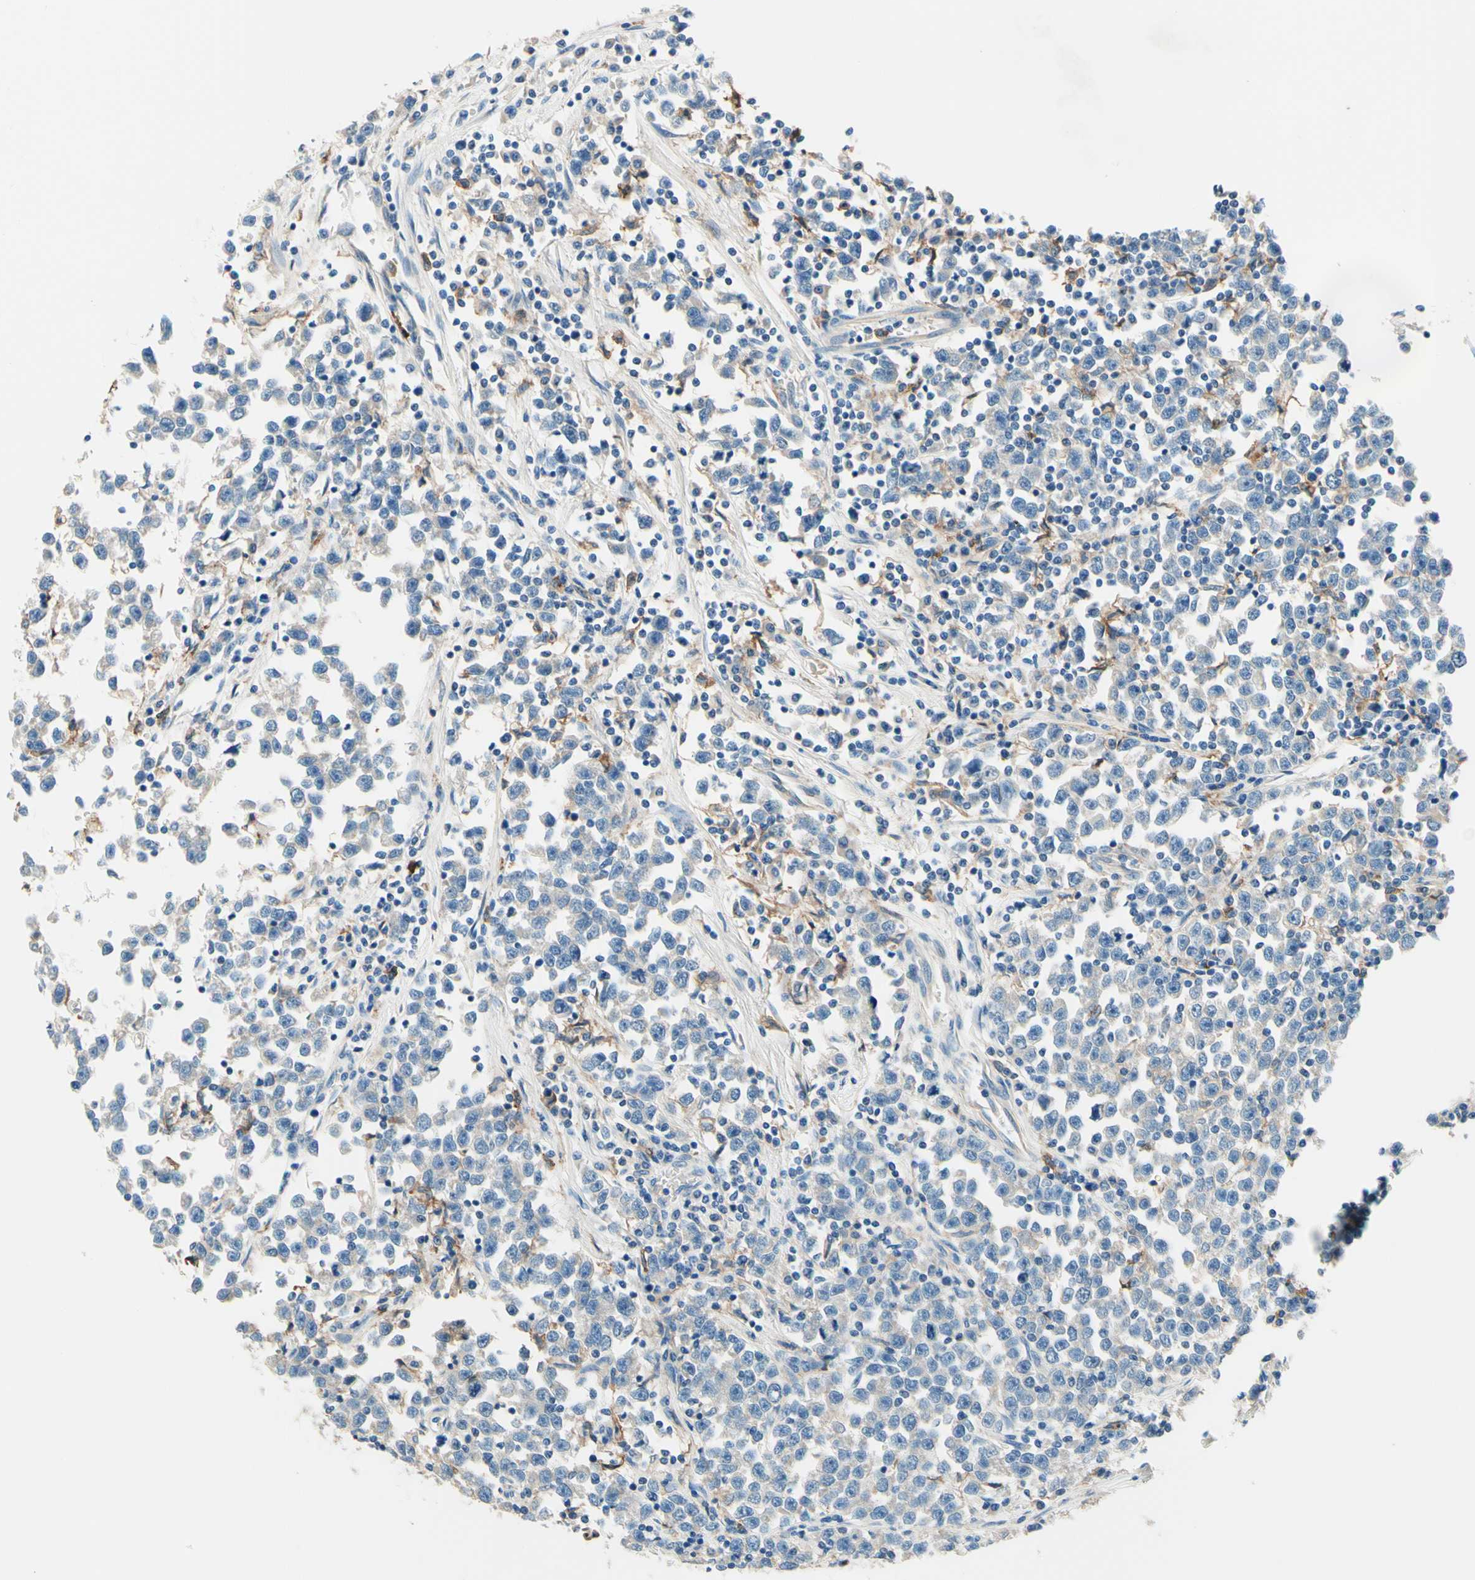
{"staining": {"intensity": "negative", "quantity": "none", "location": "none"}, "tissue": "testis cancer", "cell_type": "Tumor cells", "image_type": "cancer", "snomed": [{"axis": "morphology", "description": "Seminoma, NOS"}, {"axis": "topography", "description": "Testis"}], "caption": "Immunohistochemistry of testis seminoma exhibits no staining in tumor cells.", "gene": "SIGLEC9", "patient": {"sex": "male", "age": 43}}